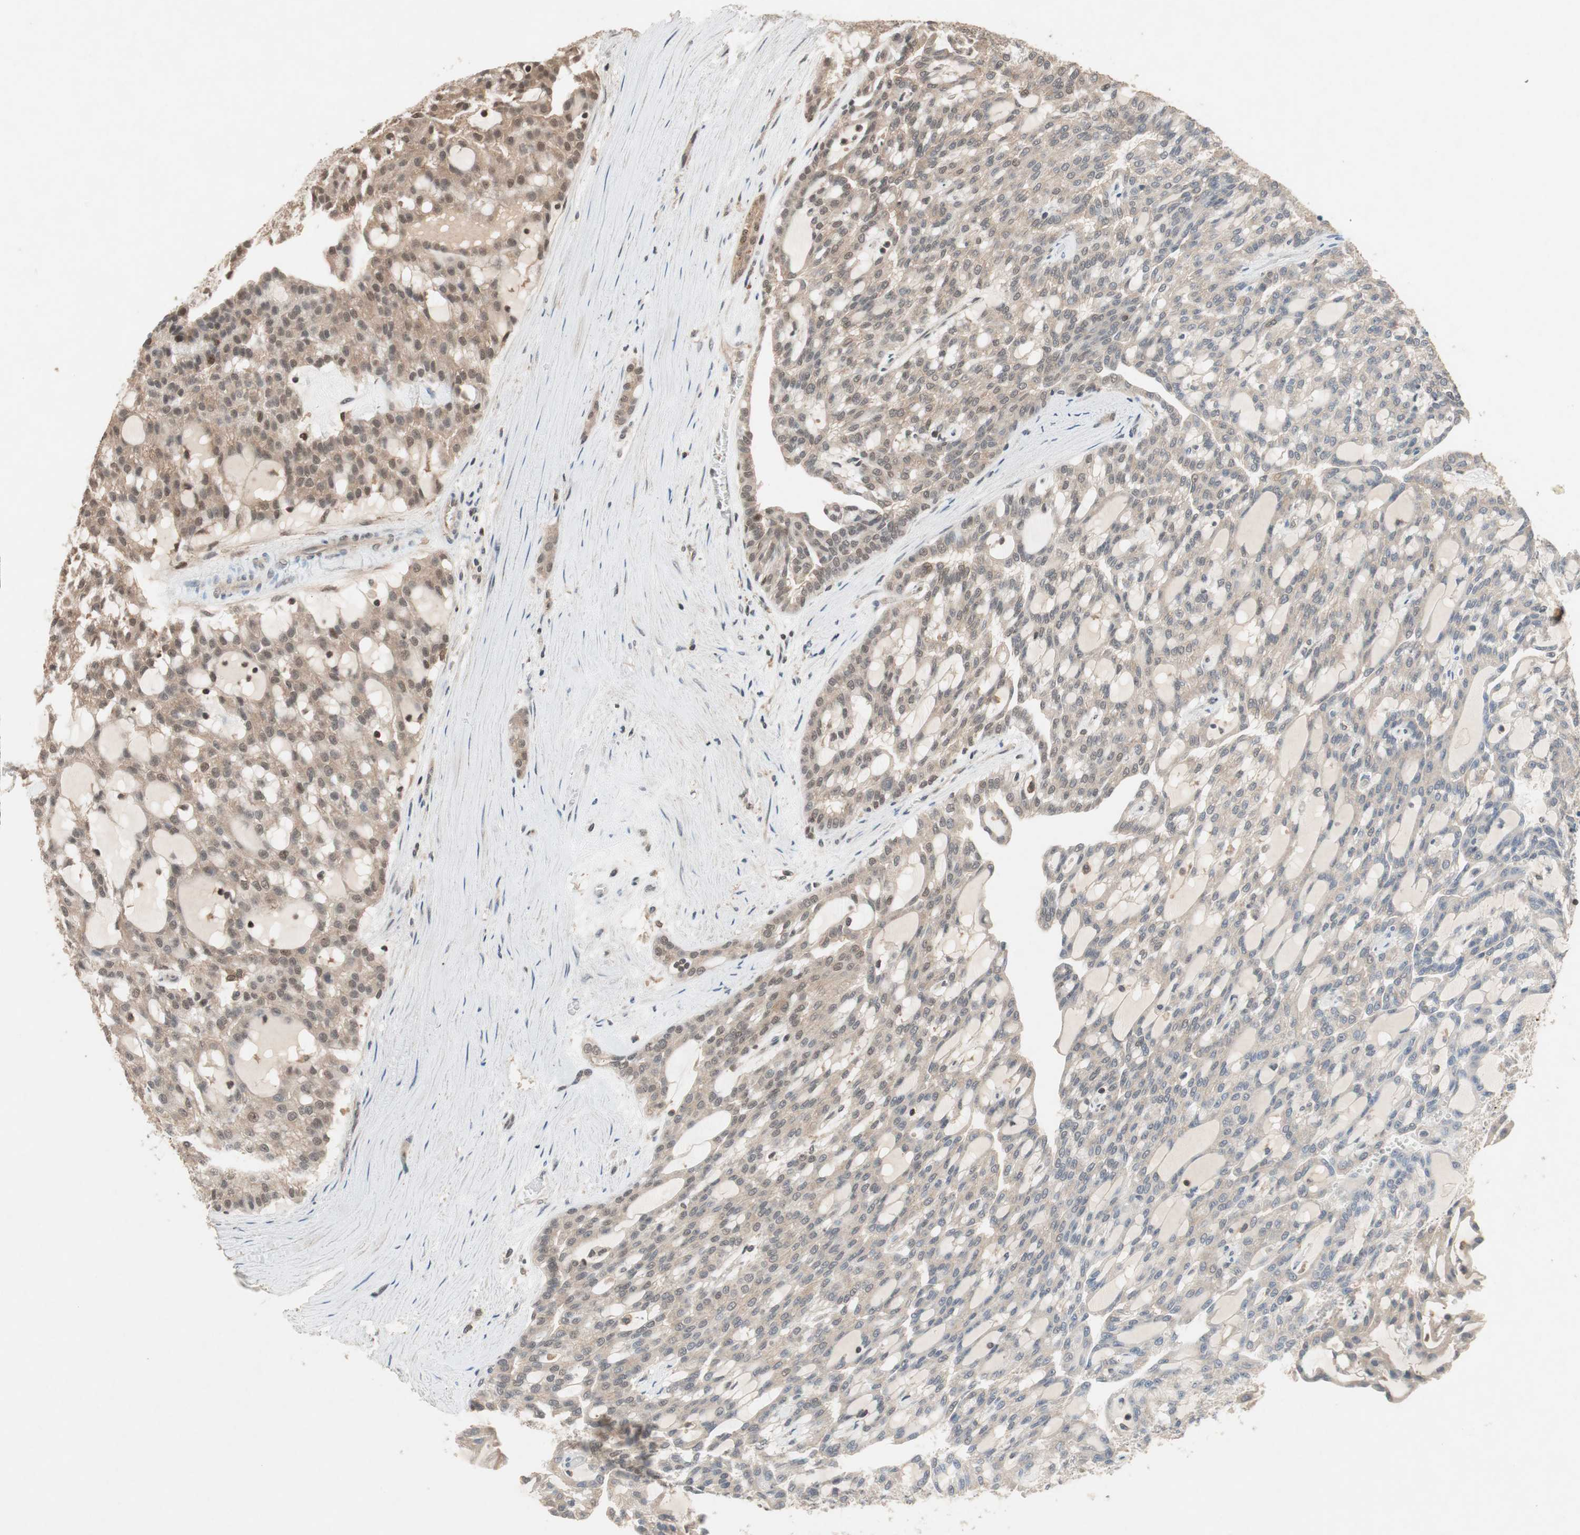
{"staining": {"intensity": "moderate", "quantity": ">75%", "location": "cytoplasmic/membranous,nuclear"}, "tissue": "renal cancer", "cell_type": "Tumor cells", "image_type": "cancer", "snomed": [{"axis": "morphology", "description": "Adenocarcinoma, NOS"}, {"axis": "topography", "description": "Kidney"}], "caption": "This is an image of immunohistochemistry (IHC) staining of renal adenocarcinoma, which shows moderate staining in the cytoplasmic/membranous and nuclear of tumor cells.", "gene": "GART", "patient": {"sex": "male", "age": 63}}